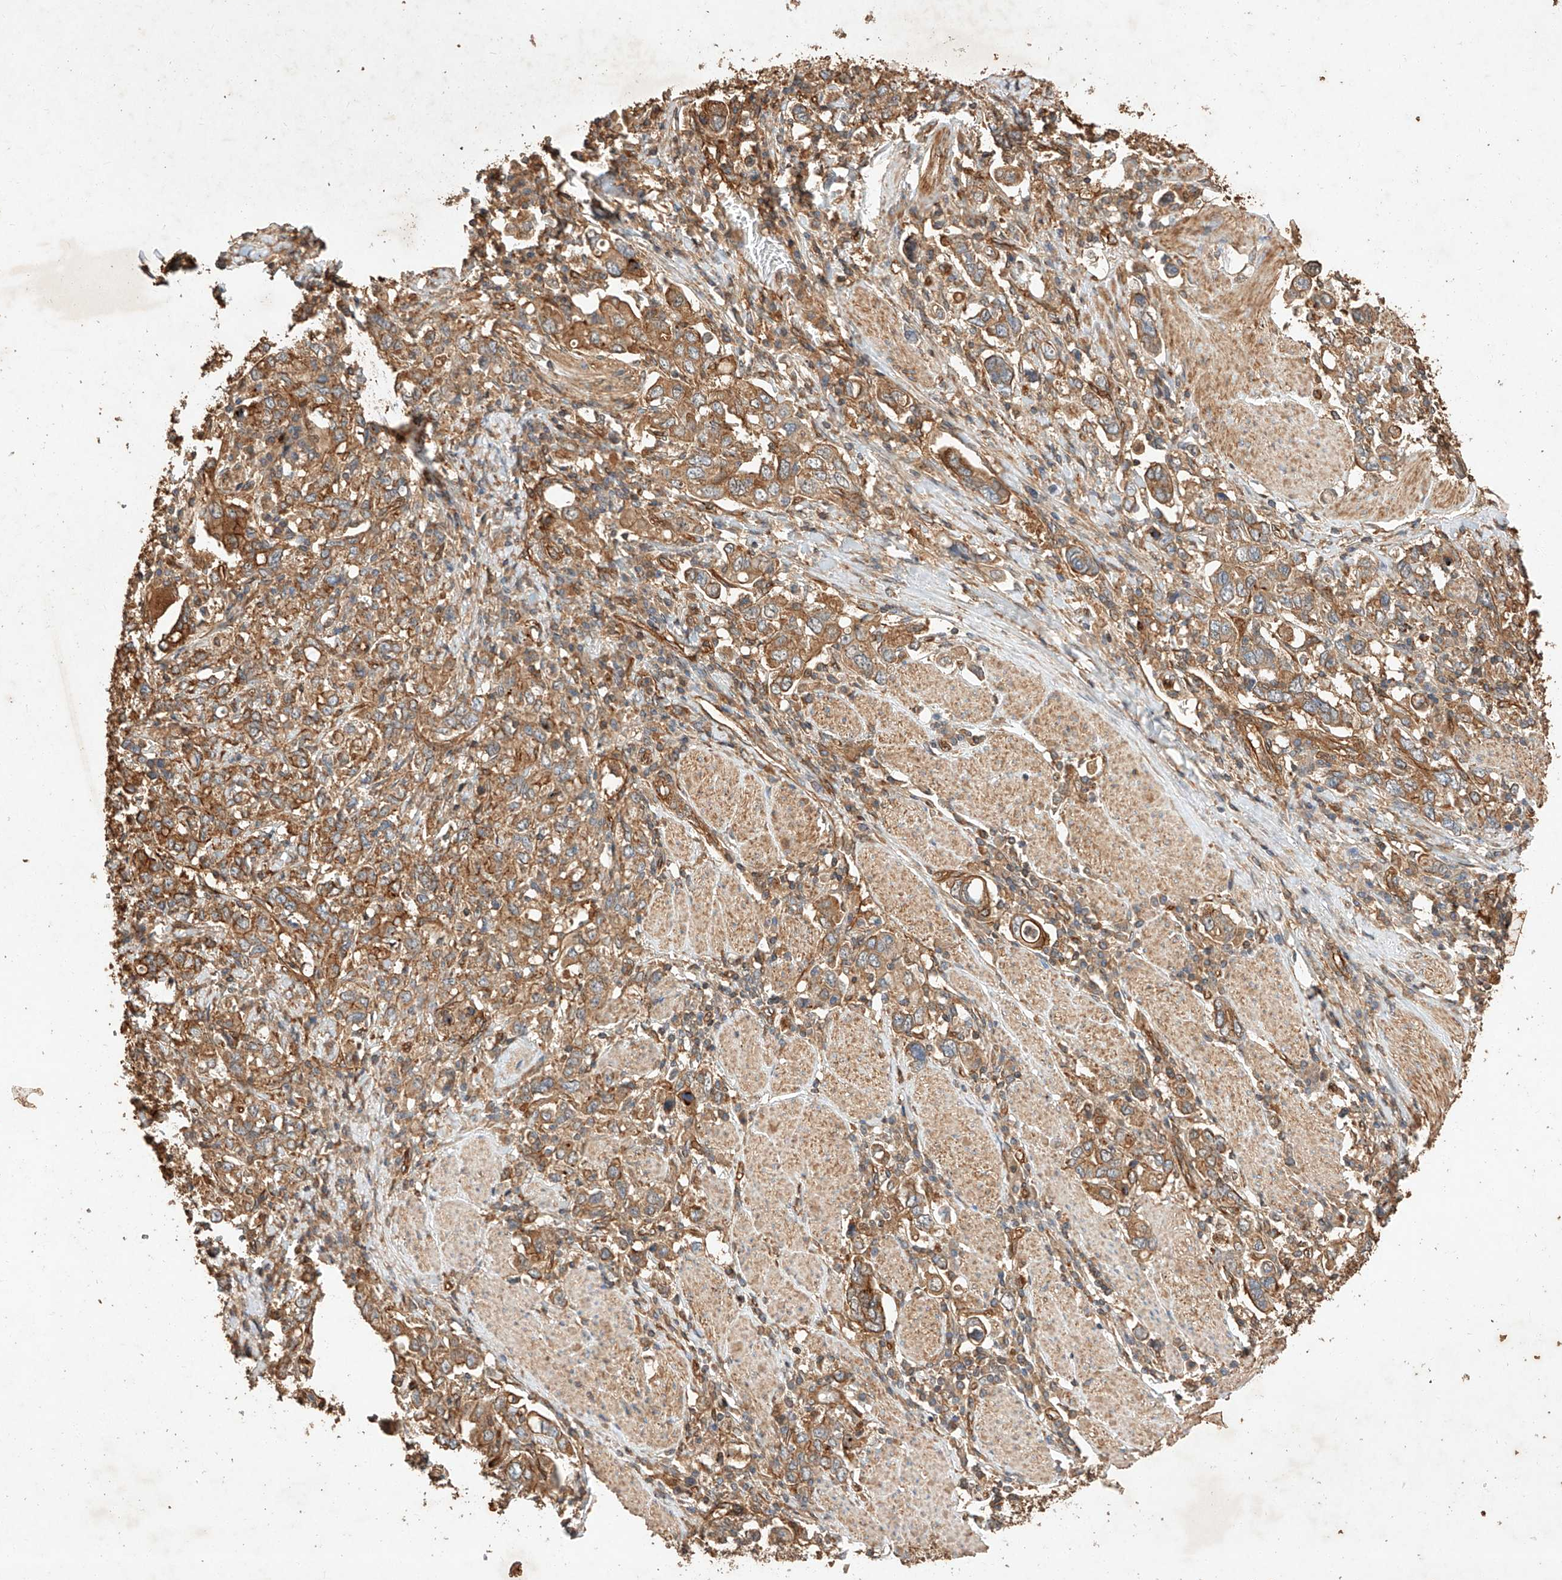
{"staining": {"intensity": "moderate", "quantity": ">75%", "location": "cytoplasmic/membranous"}, "tissue": "stomach cancer", "cell_type": "Tumor cells", "image_type": "cancer", "snomed": [{"axis": "morphology", "description": "Adenocarcinoma, NOS"}, {"axis": "topography", "description": "Stomach, upper"}], "caption": "Protein staining displays moderate cytoplasmic/membranous expression in about >75% of tumor cells in stomach cancer (adenocarcinoma). (Brightfield microscopy of DAB IHC at high magnification).", "gene": "GHDC", "patient": {"sex": "male", "age": 62}}